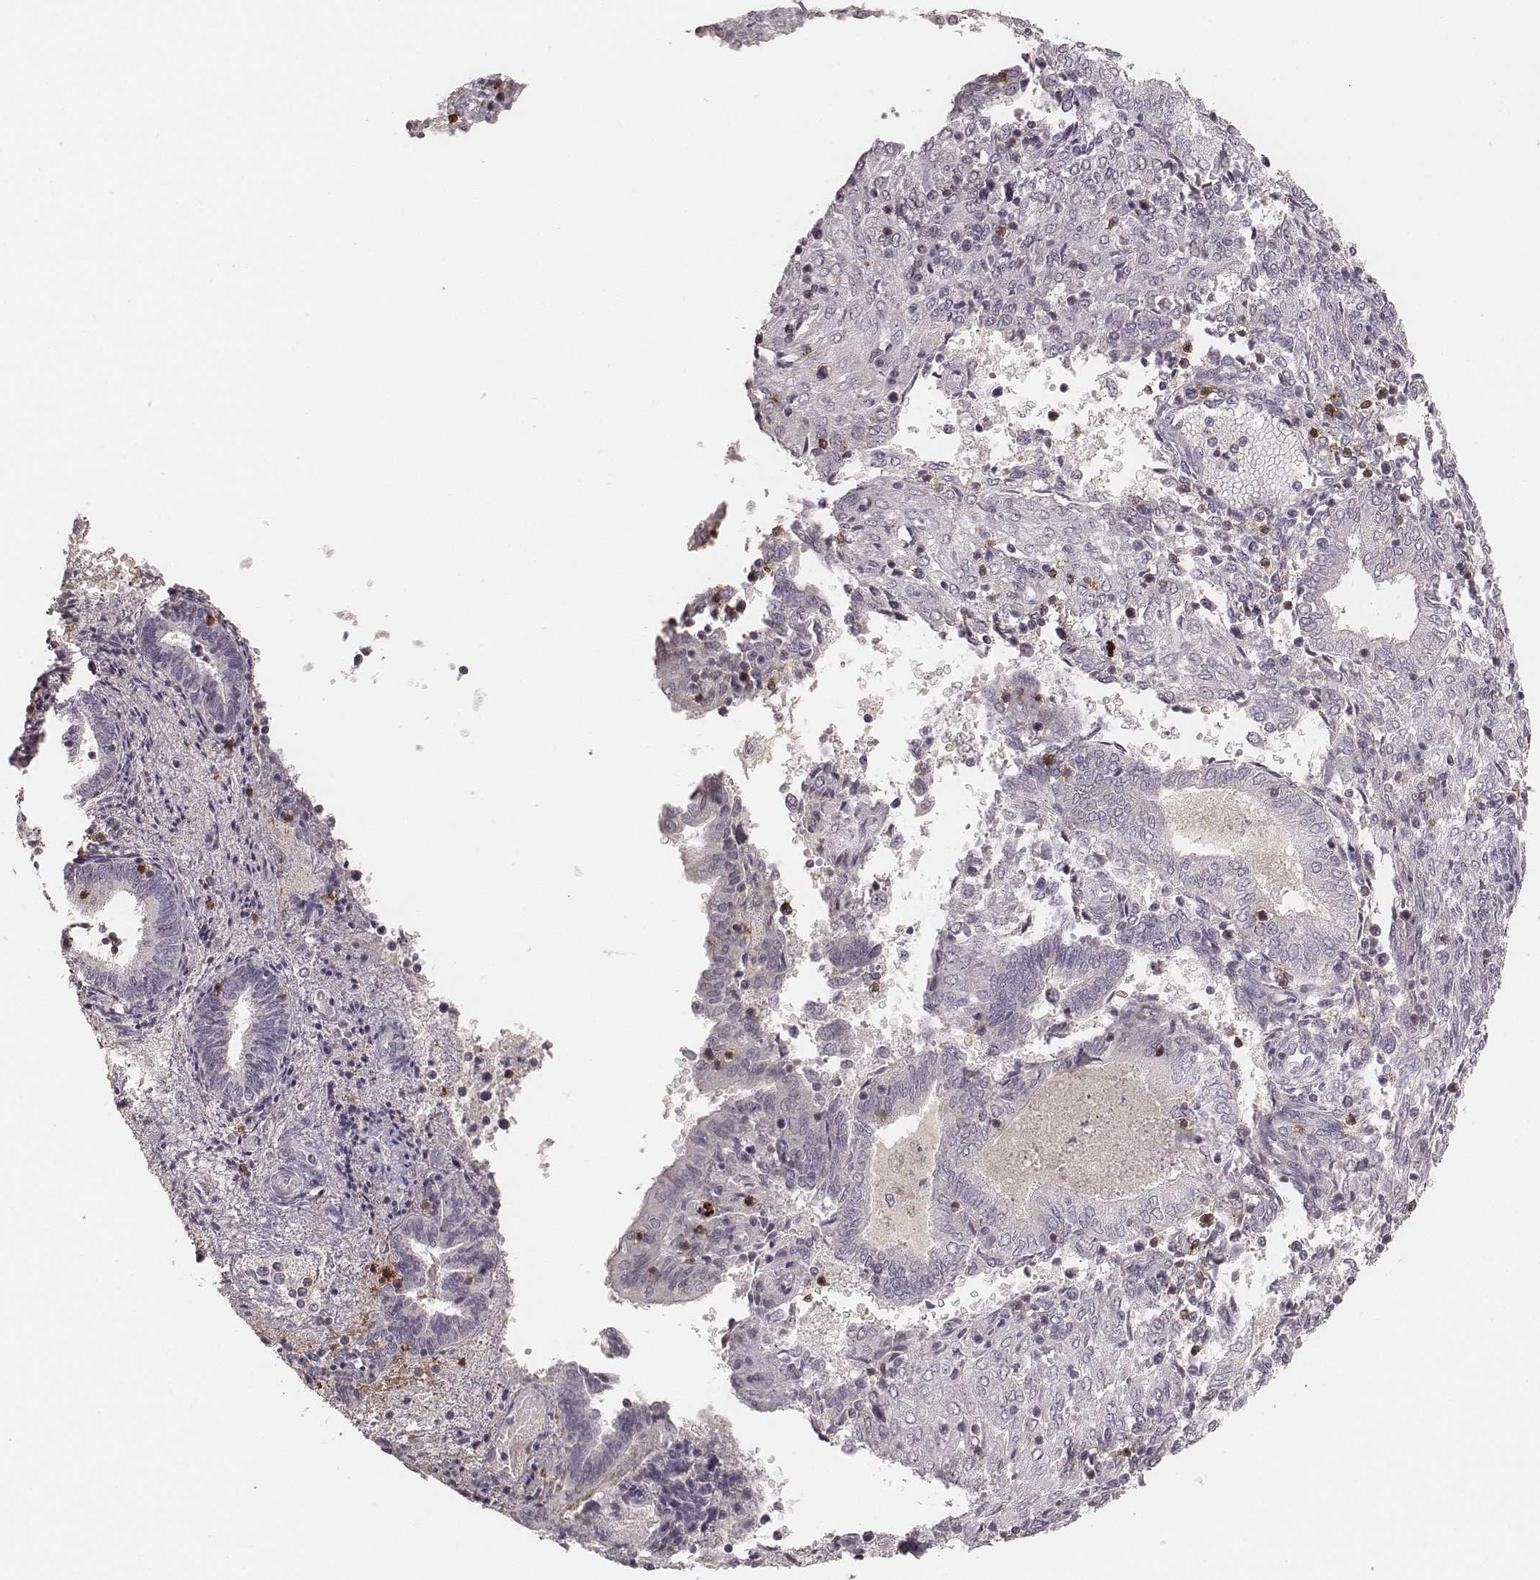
{"staining": {"intensity": "negative", "quantity": "none", "location": "none"}, "tissue": "endometrium", "cell_type": "Cells in endometrial stroma", "image_type": "normal", "snomed": [{"axis": "morphology", "description": "Normal tissue, NOS"}, {"axis": "topography", "description": "Endometrium"}], "caption": "Endometrium stained for a protein using IHC reveals no staining cells in endometrial stroma.", "gene": "CD8A", "patient": {"sex": "female", "age": 42}}